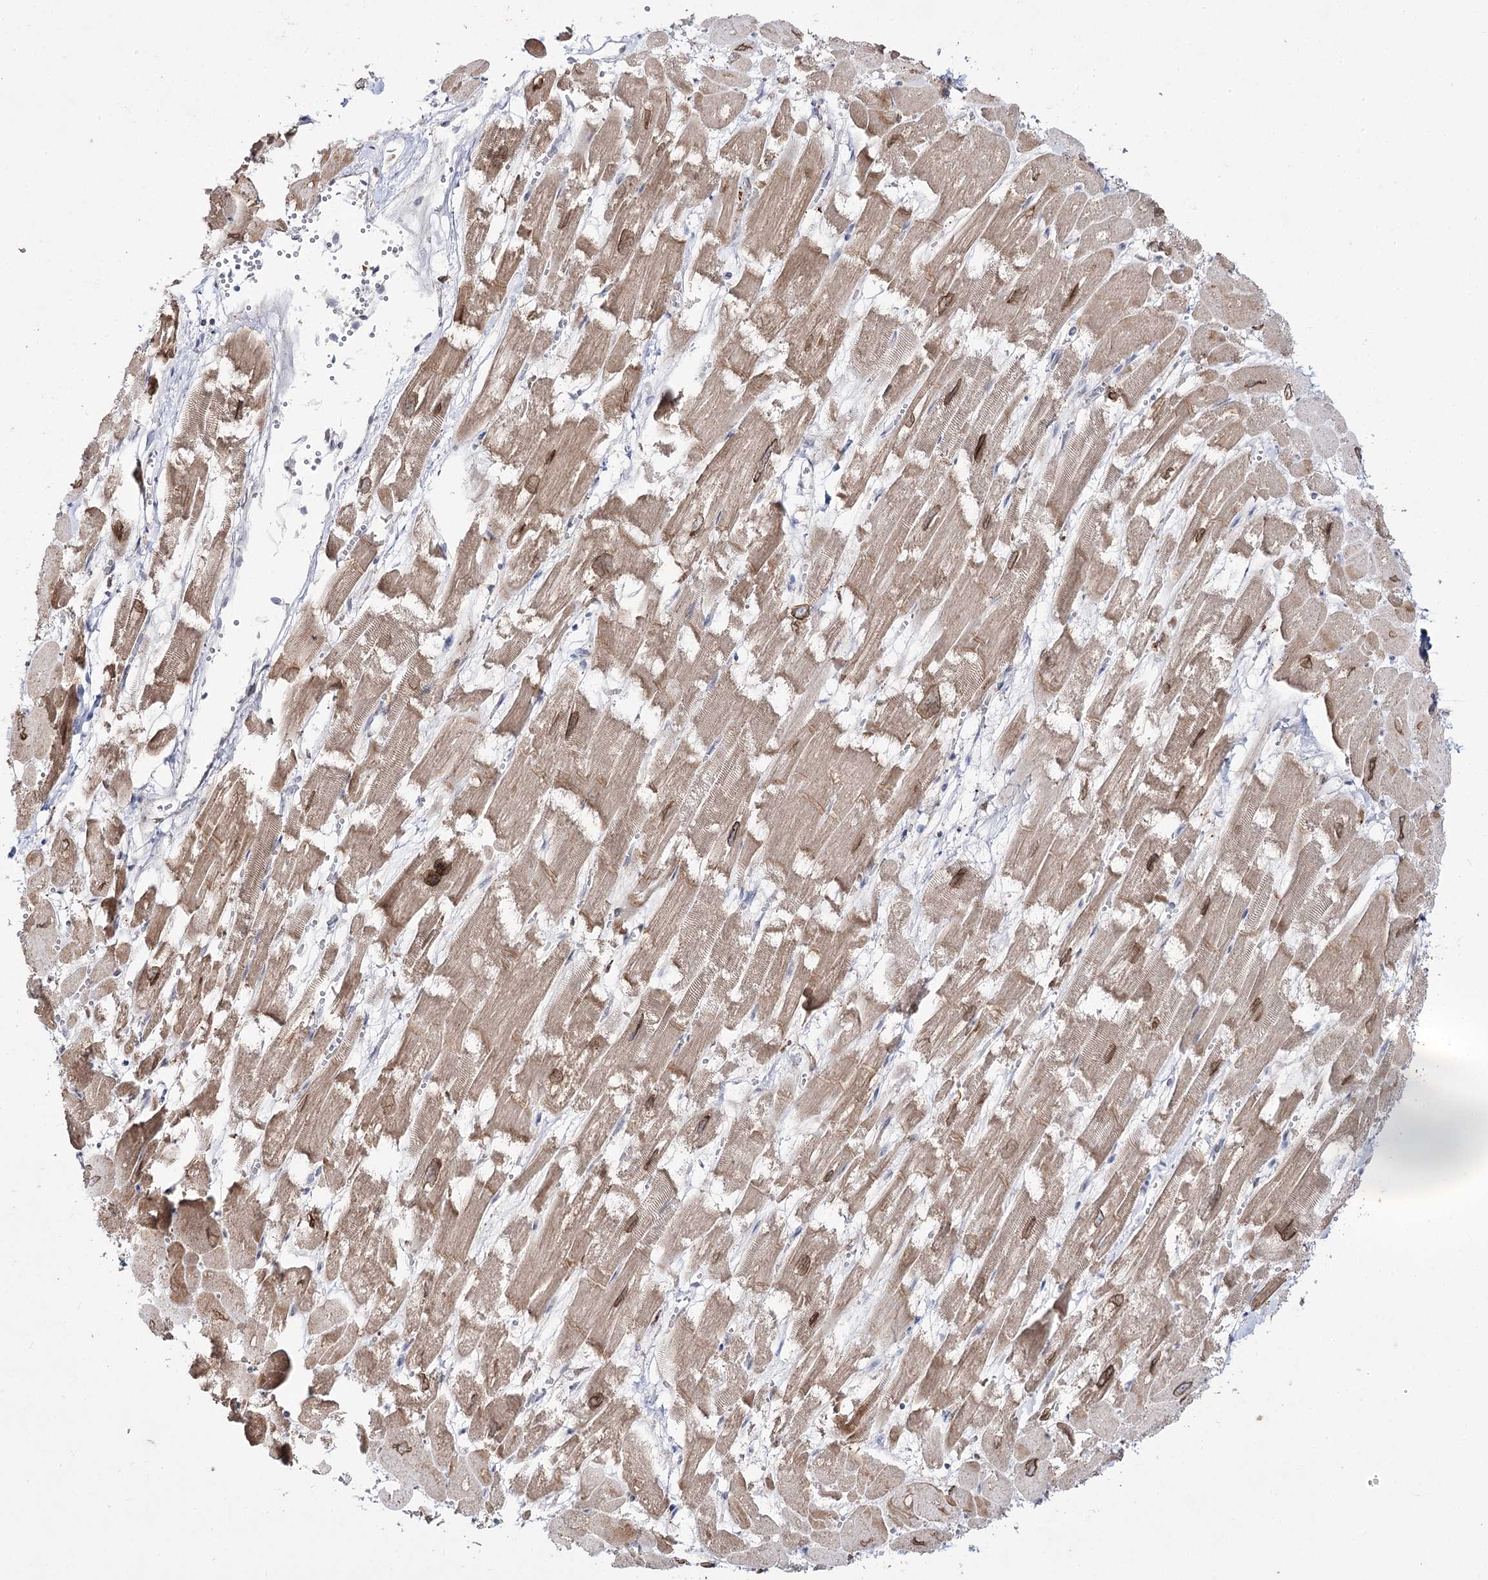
{"staining": {"intensity": "moderate", "quantity": ">75%", "location": "cytoplasmic/membranous"}, "tissue": "heart muscle", "cell_type": "Cardiomyocytes", "image_type": "normal", "snomed": [{"axis": "morphology", "description": "Normal tissue, NOS"}, {"axis": "topography", "description": "Heart"}], "caption": "Immunohistochemistry (IHC) of normal heart muscle displays medium levels of moderate cytoplasmic/membranous expression in approximately >75% of cardiomyocytes. The staining is performed using DAB brown chromogen to label protein expression. The nuclei are counter-stained blue using hematoxylin.", "gene": "C11orf80", "patient": {"sex": "male", "age": 54}}